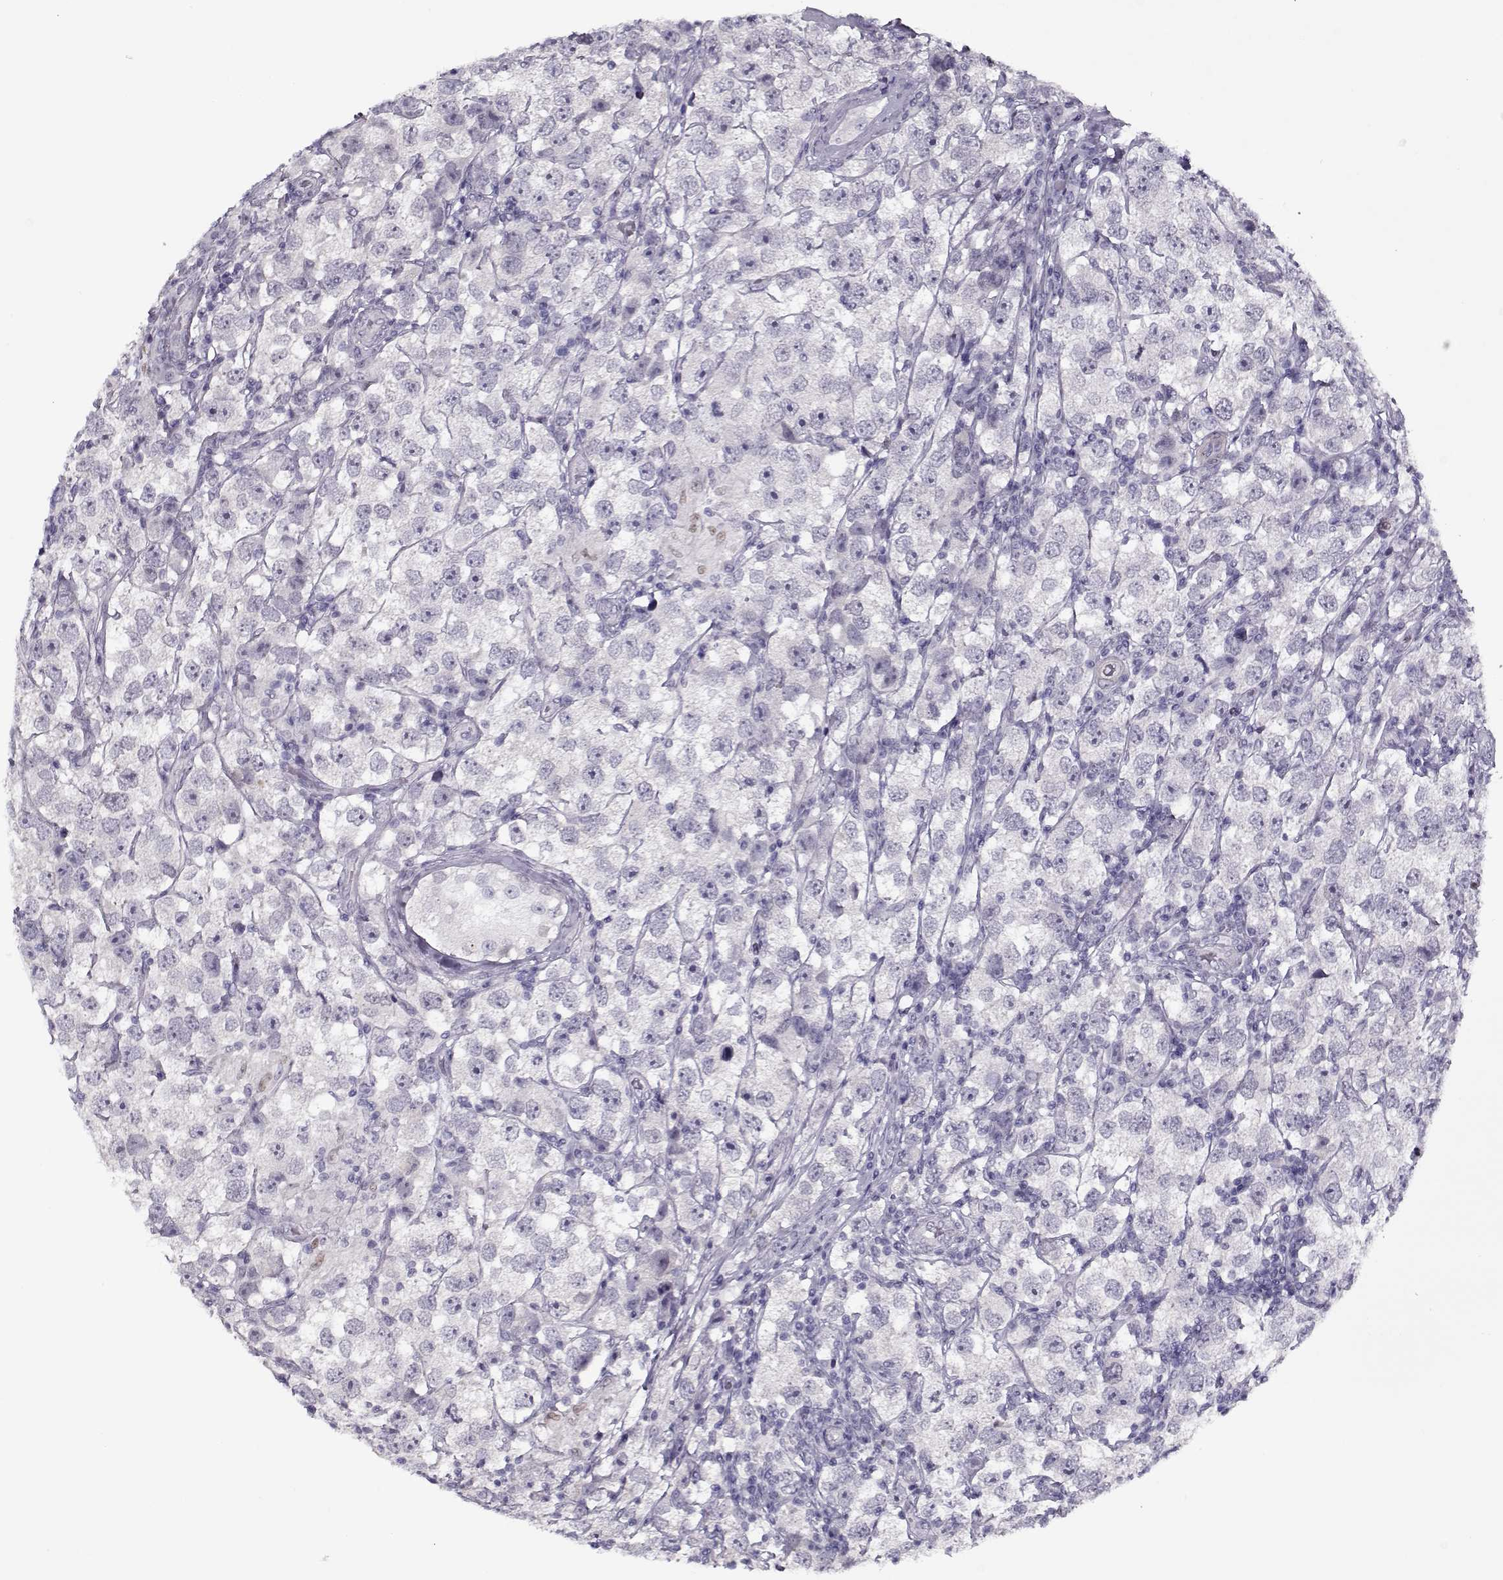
{"staining": {"intensity": "negative", "quantity": "none", "location": "none"}, "tissue": "testis cancer", "cell_type": "Tumor cells", "image_type": "cancer", "snomed": [{"axis": "morphology", "description": "Seminoma, NOS"}, {"axis": "topography", "description": "Testis"}], "caption": "There is no significant expression in tumor cells of testis seminoma. (DAB immunohistochemistry (IHC) with hematoxylin counter stain).", "gene": "CIBAR1", "patient": {"sex": "male", "age": 26}}